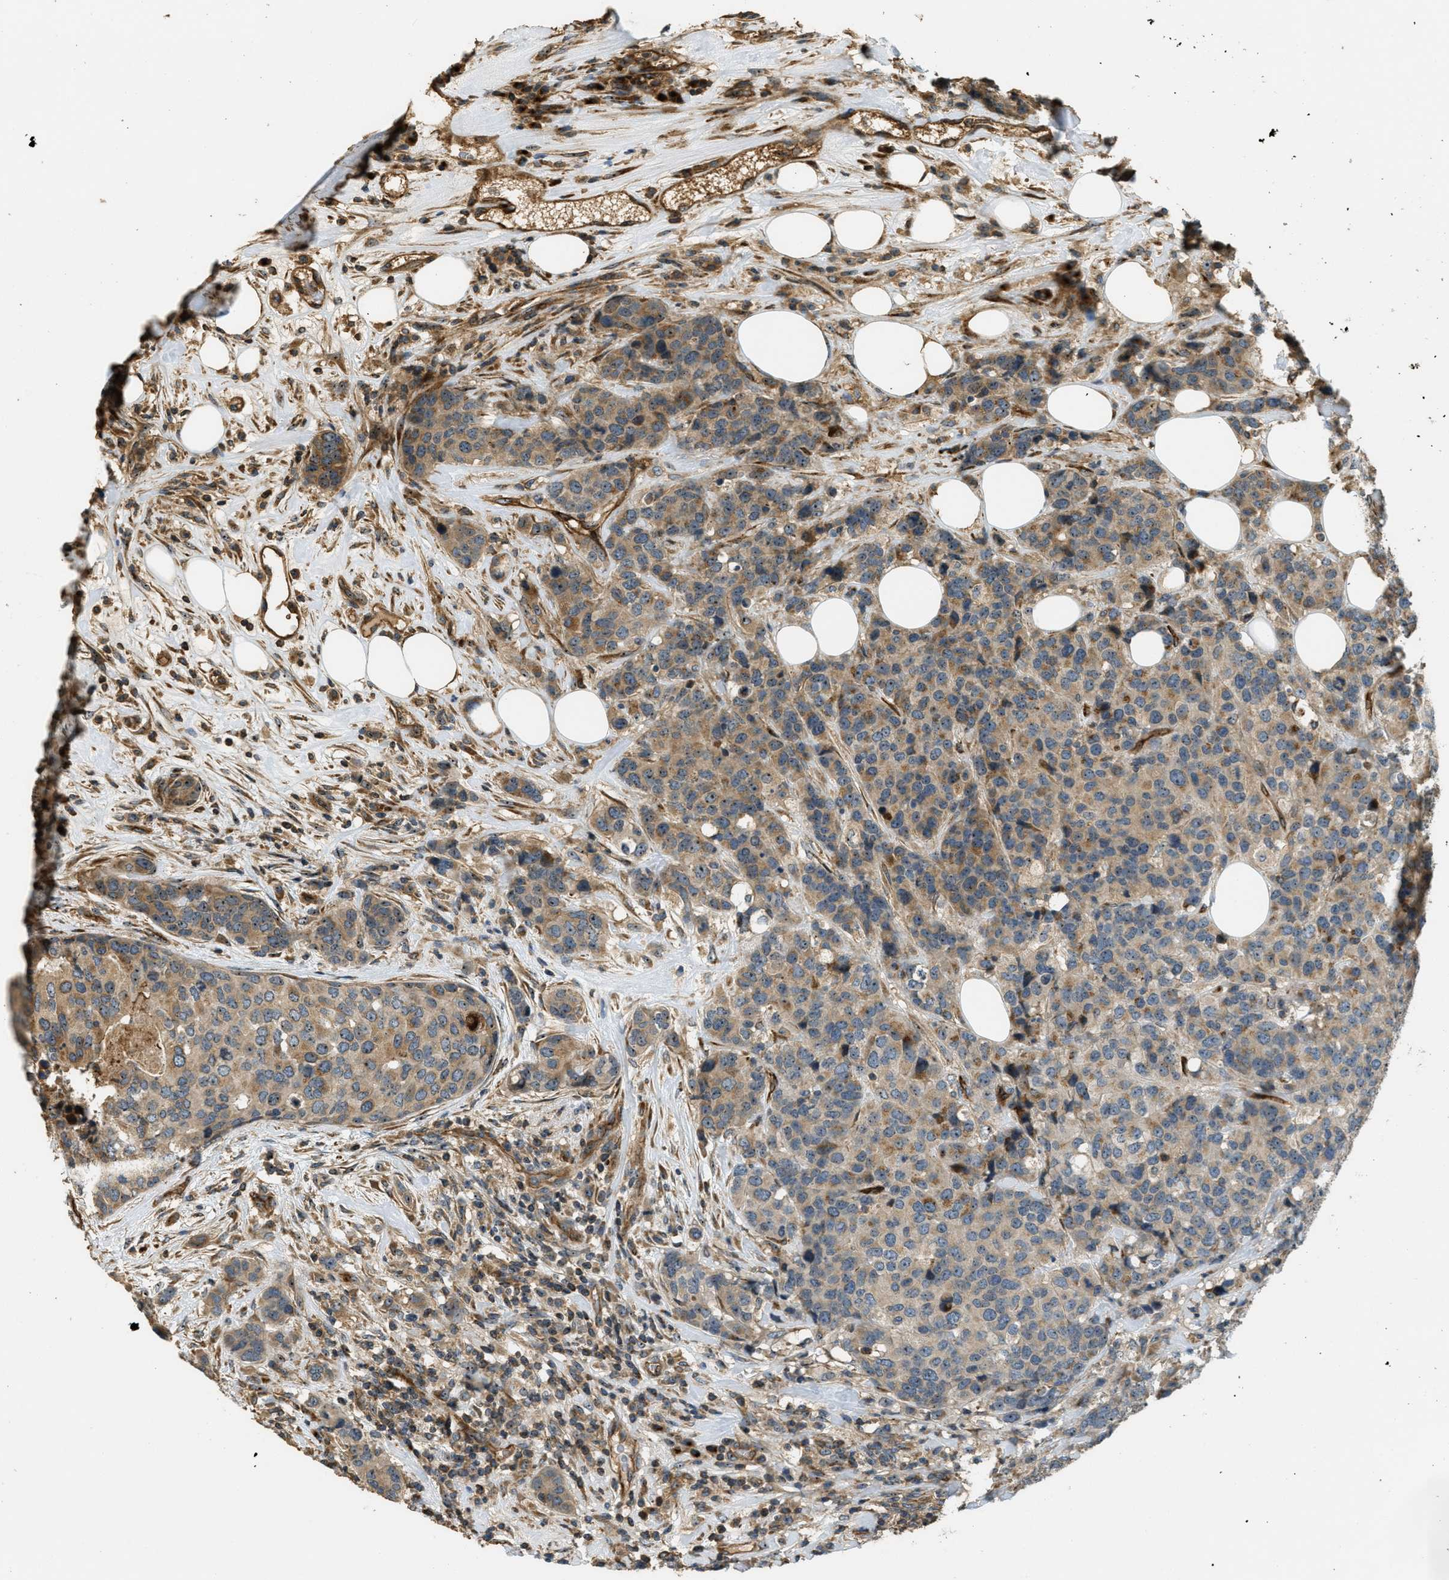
{"staining": {"intensity": "moderate", "quantity": ">75%", "location": "cytoplasmic/membranous,nuclear"}, "tissue": "breast cancer", "cell_type": "Tumor cells", "image_type": "cancer", "snomed": [{"axis": "morphology", "description": "Lobular carcinoma"}, {"axis": "topography", "description": "Breast"}], "caption": "This micrograph shows immunohistochemistry (IHC) staining of breast lobular carcinoma, with medium moderate cytoplasmic/membranous and nuclear positivity in approximately >75% of tumor cells.", "gene": "LRP12", "patient": {"sex": "female", "age": 59}}